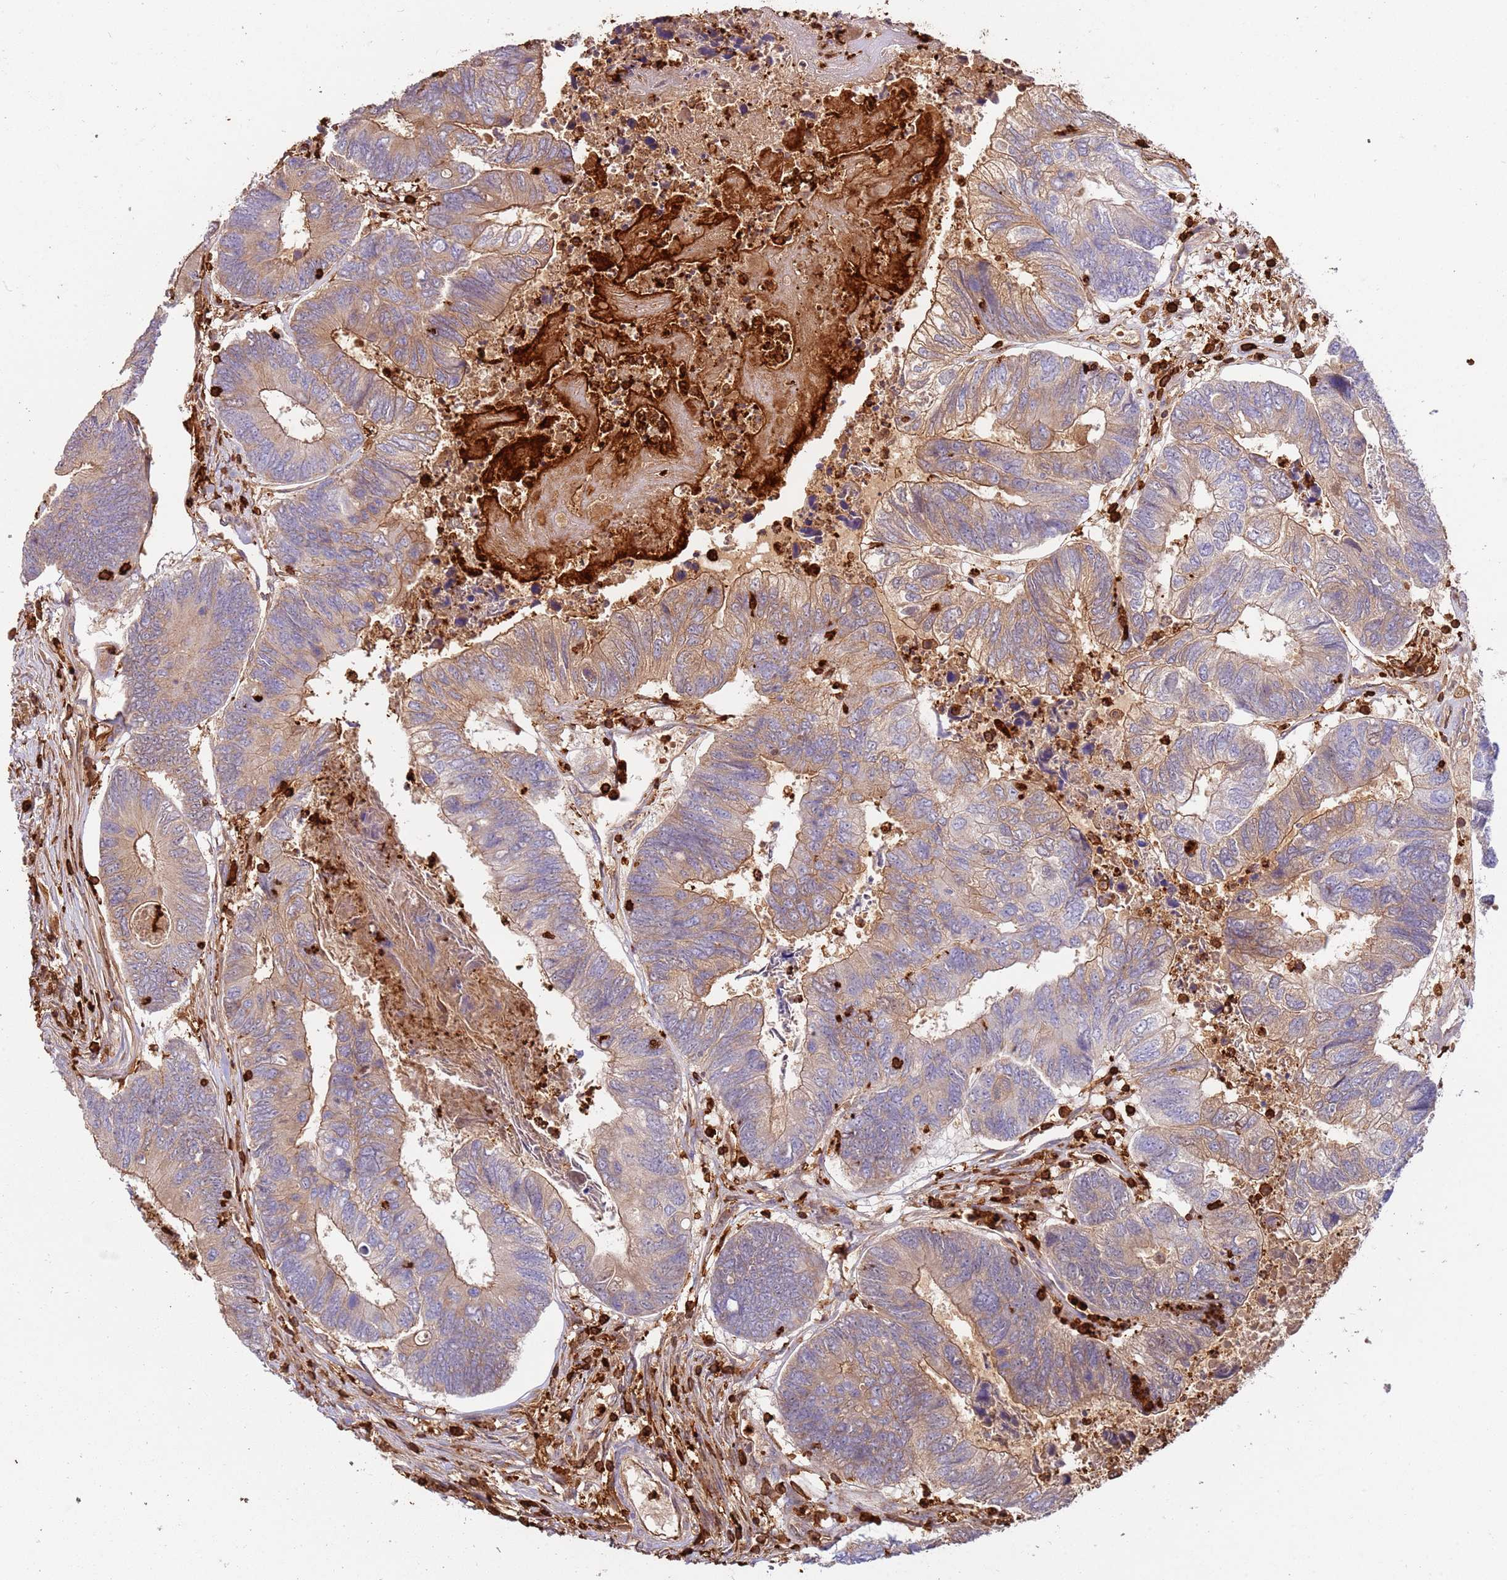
{"staining": {"intensity": "strong", "quantity": "25%-75%", "location": "cytoplasmic/membranous"}, "tissue": "colorectal cancer", "cell_type": "Tumor cells", "image_type": "cancer", "snomed": [{"axis": "morphology", "description": "Adenocarcinoma, NOS"}, {"axis": "topography", "description": "Colon"}], "caption": "IHC (DAB) staining of human colorectal cancer (adenocarcinoma) exhibits strong cytoplasmic/membranous protein staining in about 25%-75% of tumor cells.", "gene": "OR6P1", "patient": {"sex": "female", "age": 67}}